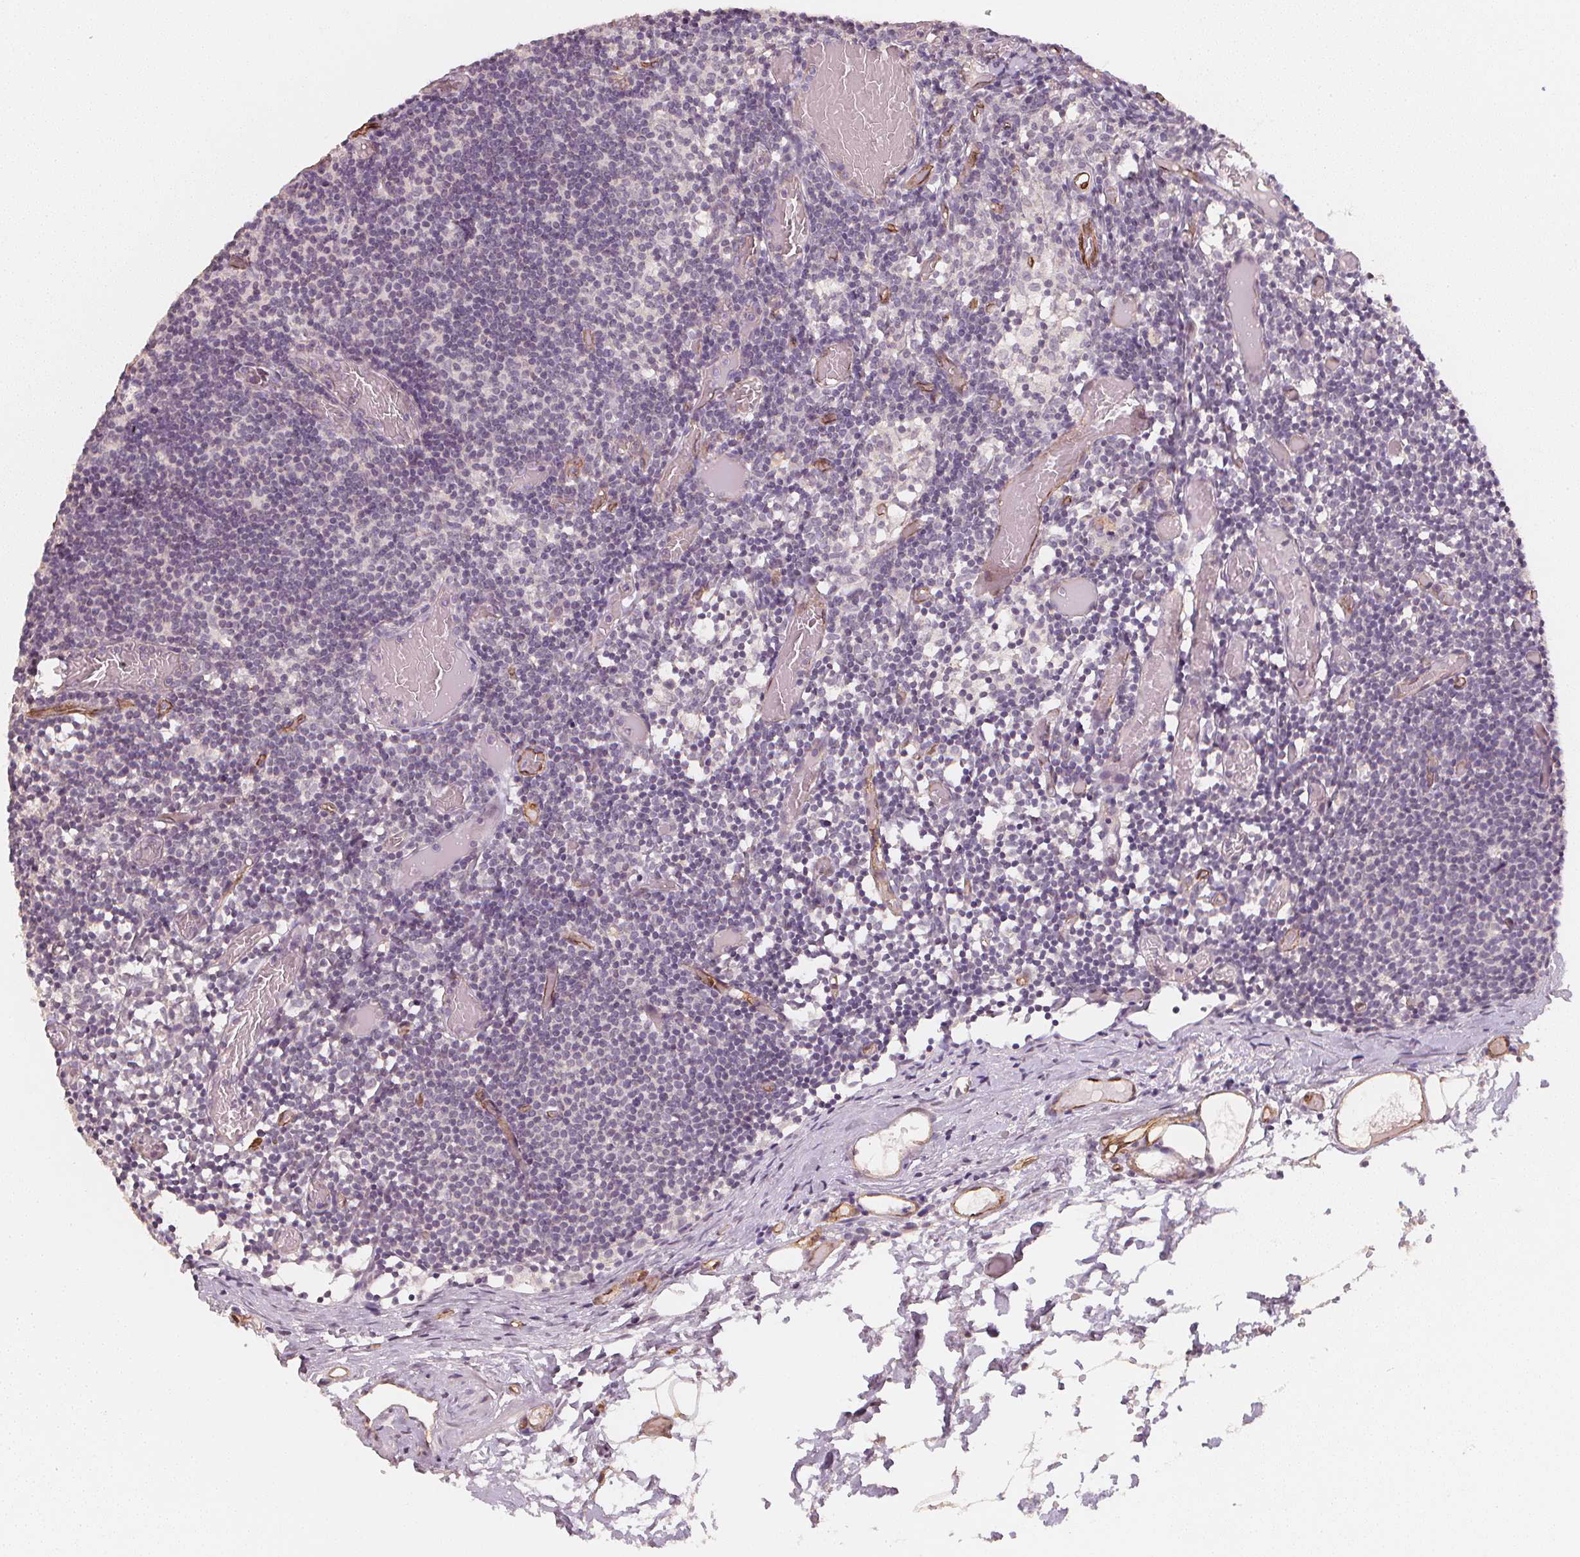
{"staining": {"intensity": "negative", "quantity": "none", "location": "none"}, "tissue": "lymph node", "cell_type": "Germinal center cells", "image_type": "normal", "snomed": [{"axis": "morphology", "description": "Normal tissue, NOS"}, {"axis": "topography", "description": "Lymph node"}], "caption": "A high-resolution photomicrograph shows immunohistochemistry (IHC) staining of normal lymph node, which displays no significant expression in germinal center cells. The staining was performed using DAB to visualize the protein expression in brown, while the nuclei were stained in blue with hematoxylin (Magnification: 20x).", "gene": "CIB1", "patient": {"sex": "female", "age": 41}}